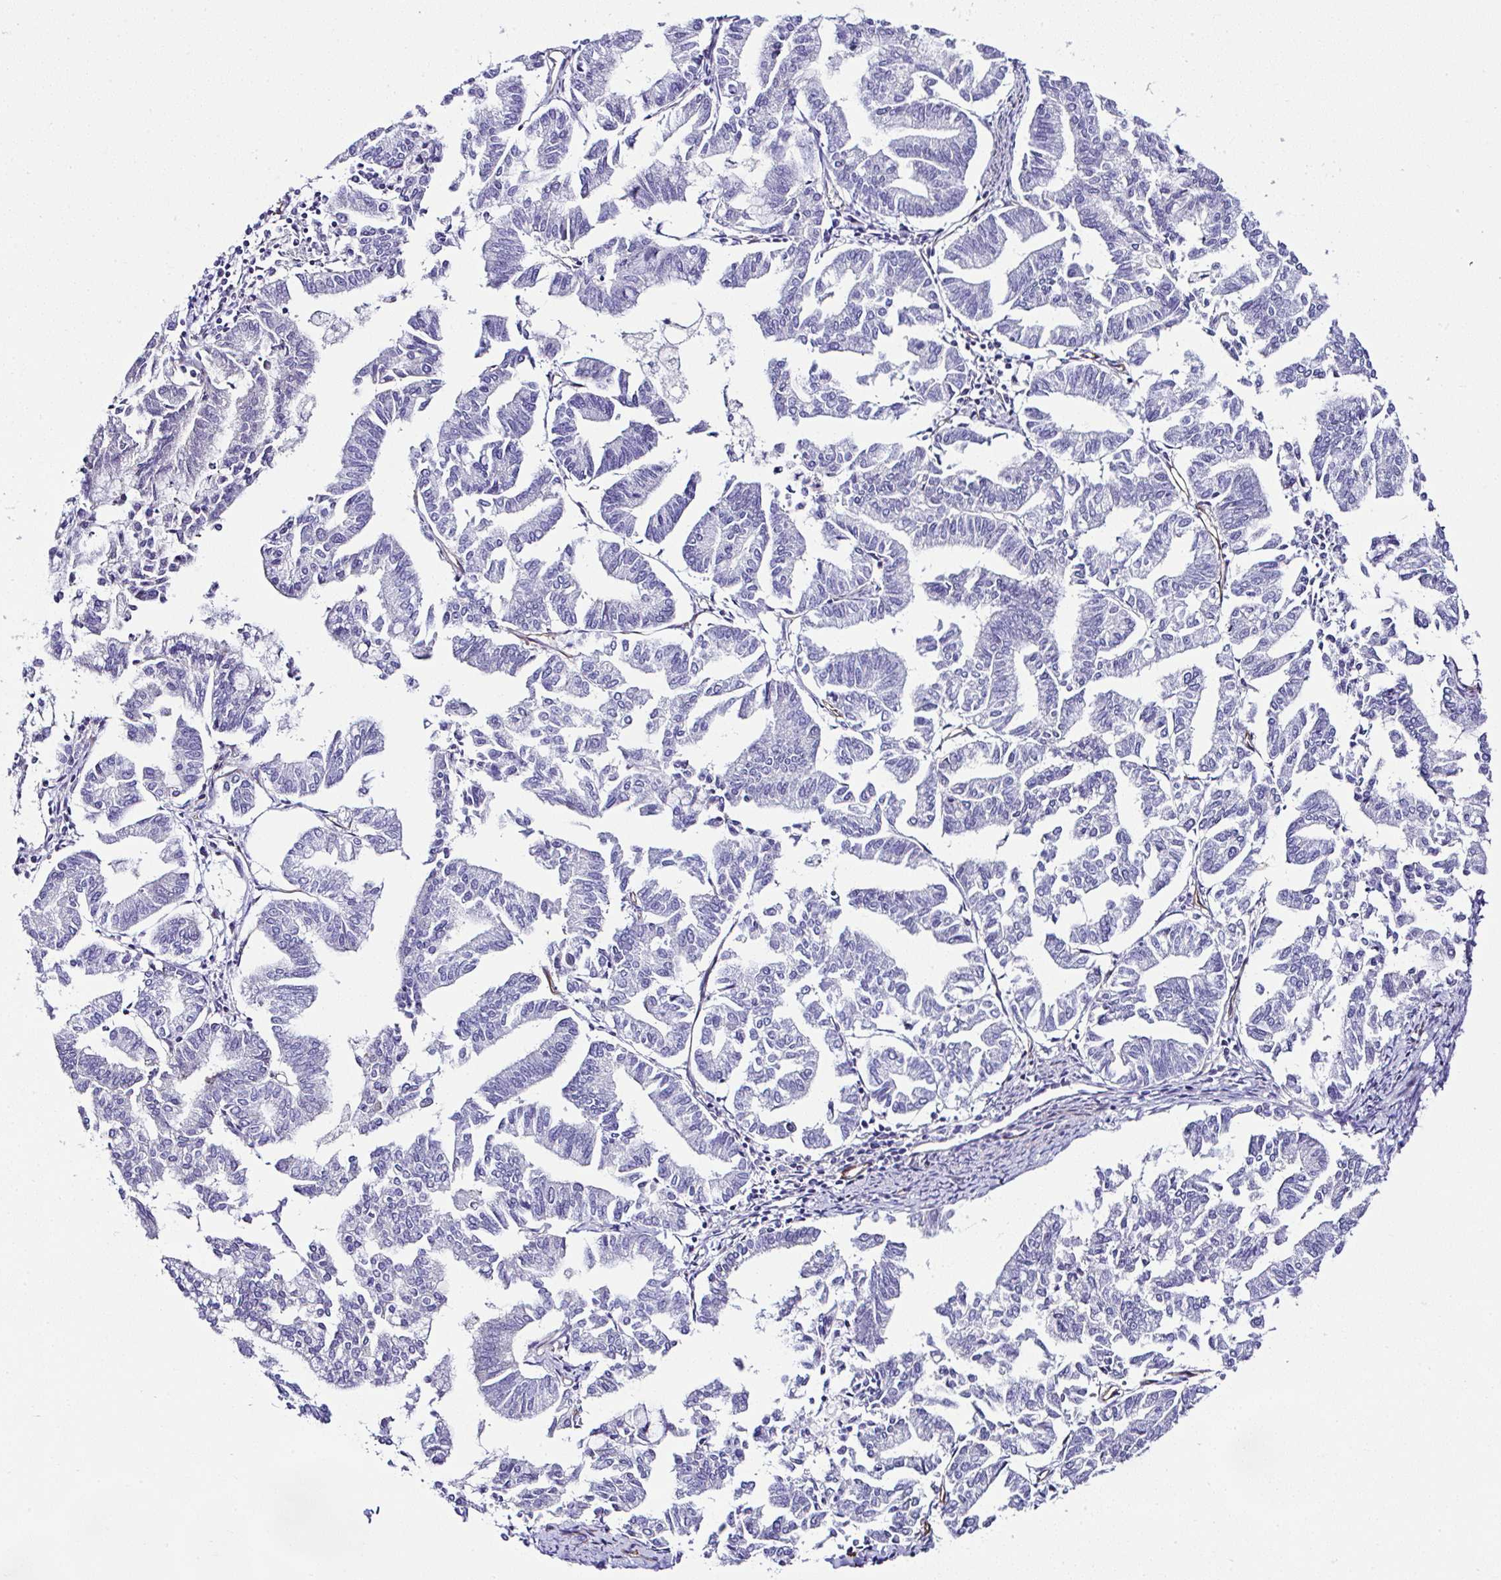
{"staining": {"intensity": "negative", "quantity": "none", "location": "none"}, "tissue": "endometrial cancer", "cell_type": "Tumor cells", "image_type": "cancer", "snomed": [{"axis": "morphology", "description": "Adenocarcinoma, NOS"}, {"axis": "topography", "description": "Endometrium"}], "caption": "Human endometrial cancer stained for a protein using IHC displays no staining in tumor cells.", "gene": "FBXO34", "patient": {"sex": "female", "age": 79}}